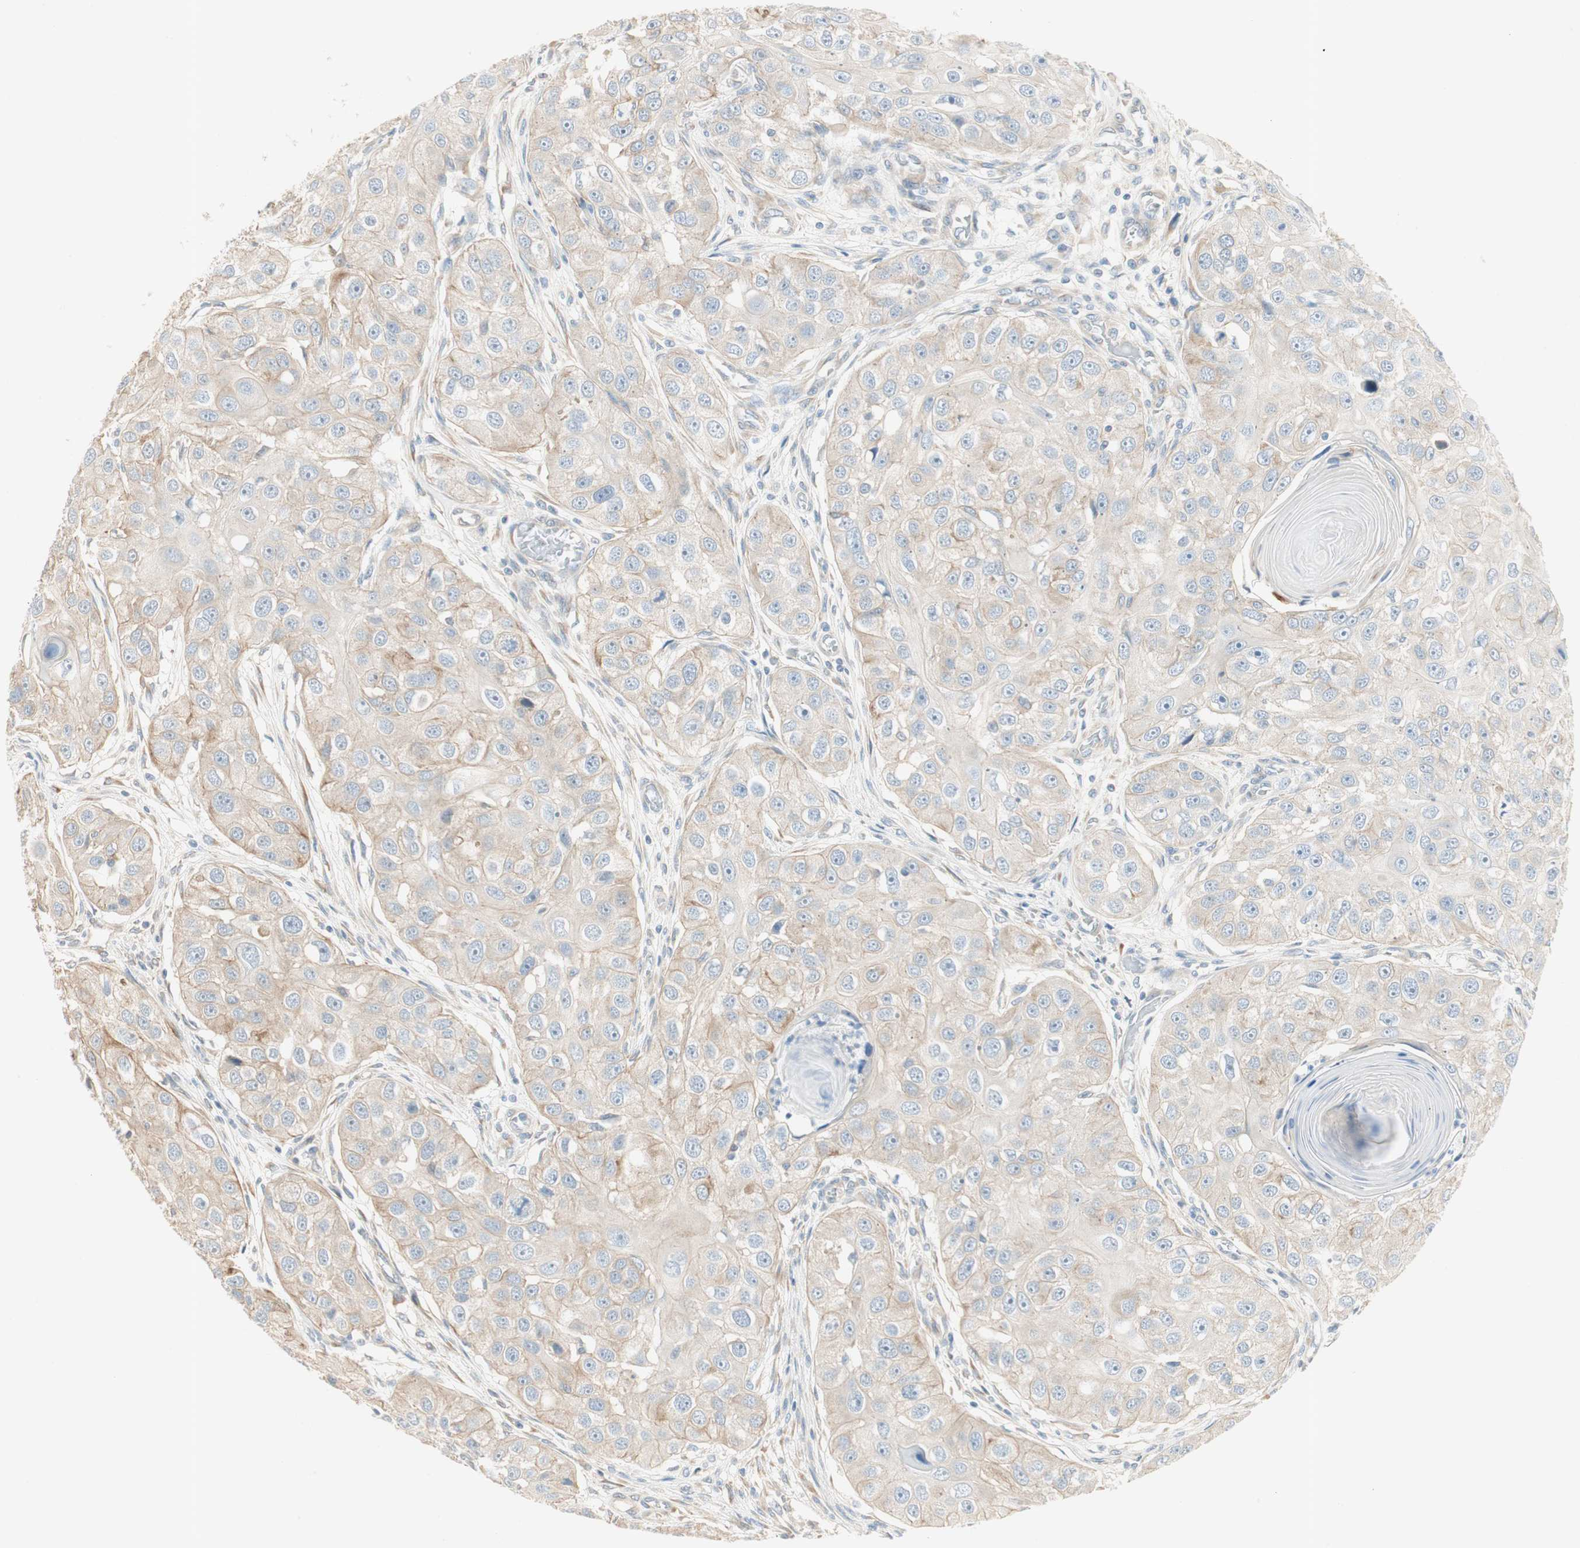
{"staining": {"intensity": "weak", "quantity": ">75%", "location": "cytoplasmic/membranous"}, "tissue": "head and neck cancer", "cell_type": "Tumor cells", "image_type": "cancer", "snomed": [{"axis": "morphology", "description": "Normal tissue, NOS"}, {"axis": "morphology", "description": "Squamous cell carcinoma, NOS"}, {"axis": "topography", "description": "Skeletal muscle"}, {"axis": "topography", "description": "Head-Neck"}], "caption": "Squamous cell carcinoma (head and neck) tissue reveals weak cytoplasmic/membranous positivity in approximately >75% of tumor cells The staining is performed using DAB (3,3'-diaminobenzidine) brown chromogen to label protein expression. The nuclei are counter-stained blue using hematoxylin.", "gene": "CDK3", "patient": {"sex": "male", "age": 51}}